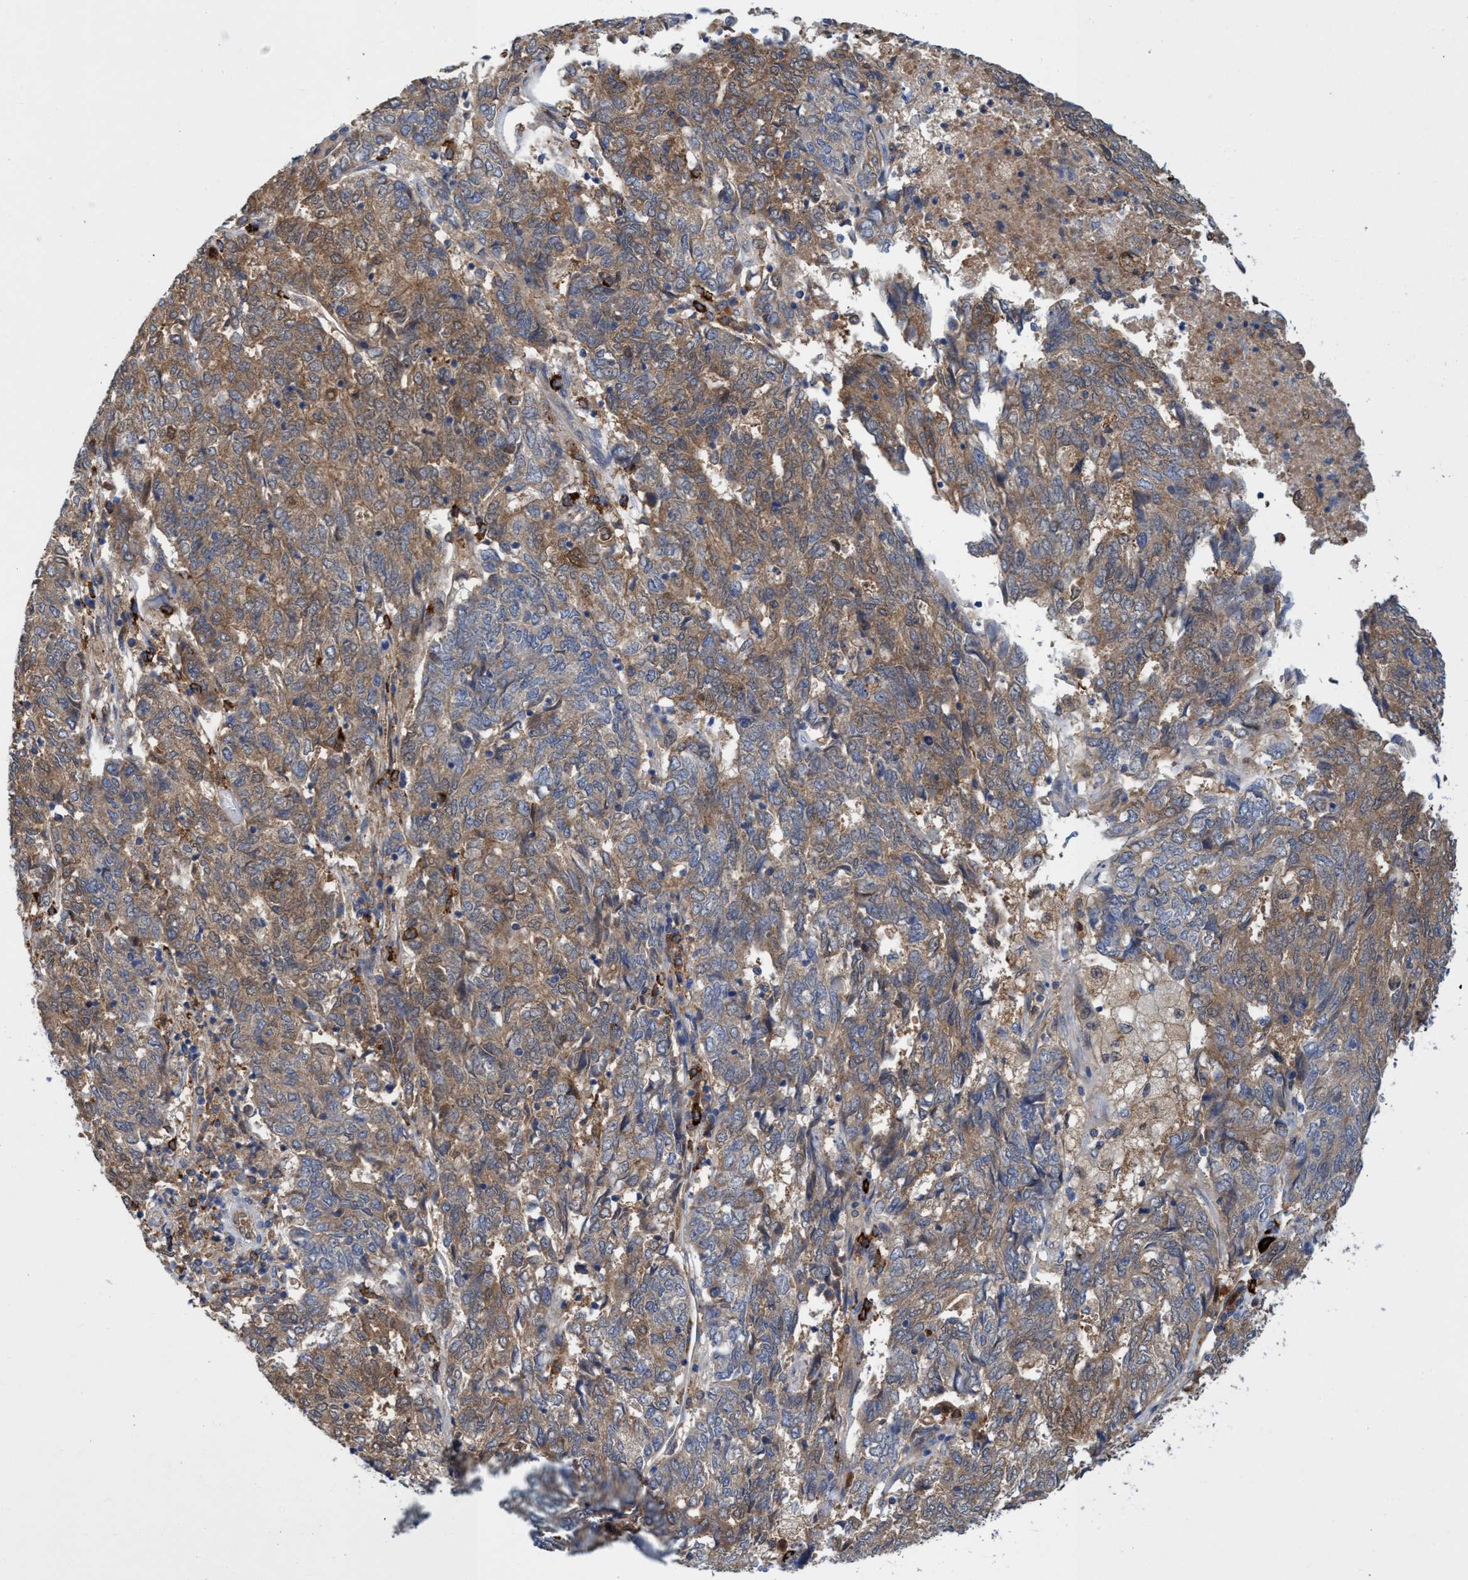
{"staining": {"intensity": "moderate", "quantity": ">75%", "location": "cytoplasmic/membranous"}, "tissue": "endometrial cancer", "cell_type": "Tumor cells", "image_type": "cancer", "snomed": [{"axis": "morphology", "description": "Adenocarcinoma, NOS"}, {"axis": "topography", "description": "Endometrium"}], "caption": "Immunohistochemistry (IHC) image of human endometrial adenocarcinoma stained for a protein (brown), which reveals medium levels of moderate cytoplasmic/membranous staining in approximately >75% of tumor cells.", "gene": "PNPO", "patient": {"sex": "female", "age": 80}}